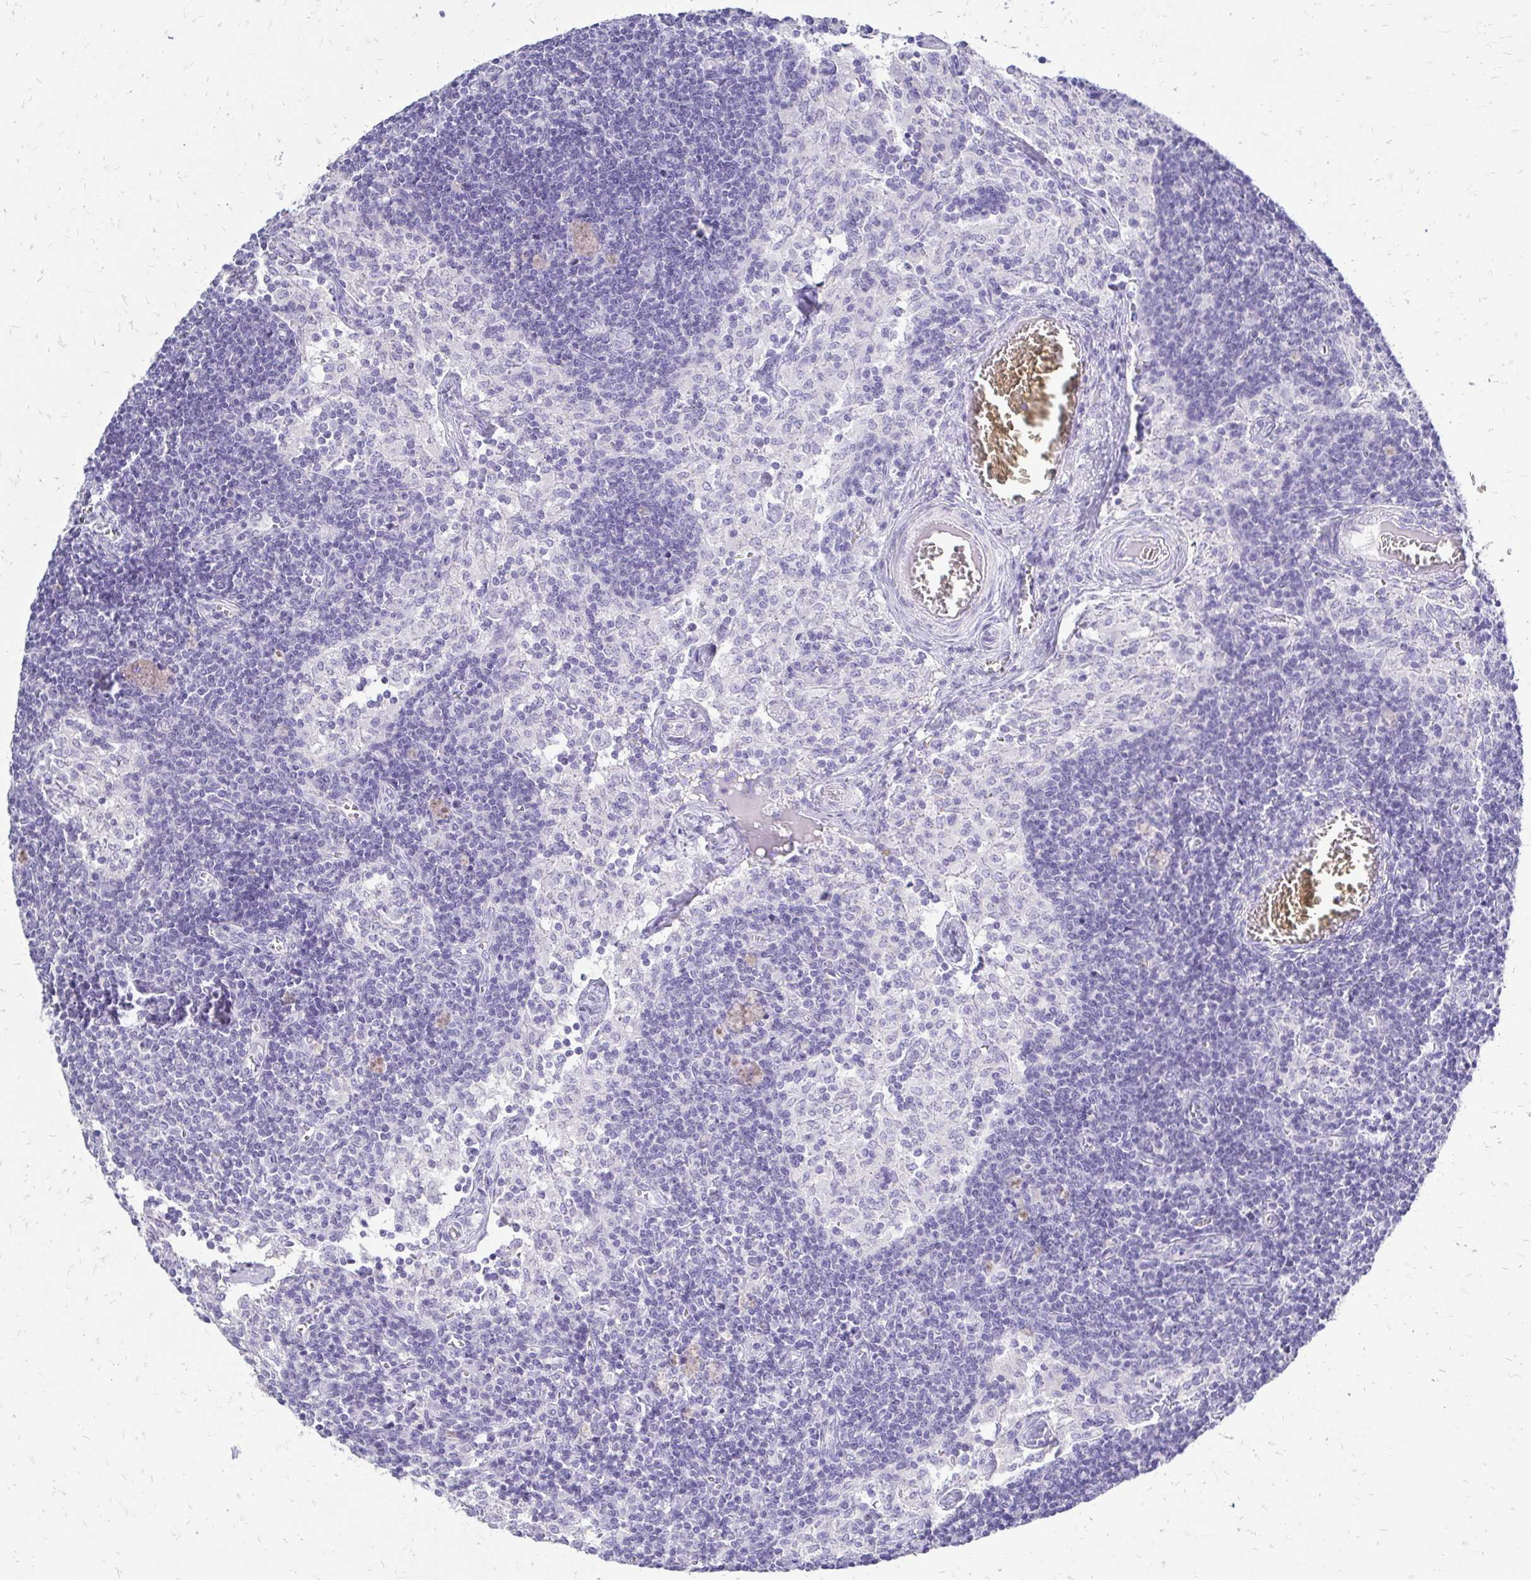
{"staining": {"intensity": "negative", "quantity": "none", "location": "none"}, "tissue": "lymph node", "cell_type": "Germinal center cells", "image_type": "normal", "snomed": [{"axis": "morphology", "description": "Normal tissue, NOS"}, {"axis": "topography", "description": "Lymph node"}], "caption": "Immunohistochemistry (IHC) of unremarkable lymph node displays no positivity in germinal center cells.", "gene": "SLC32A1", "patient": {"sex": "female", "age": 31}}